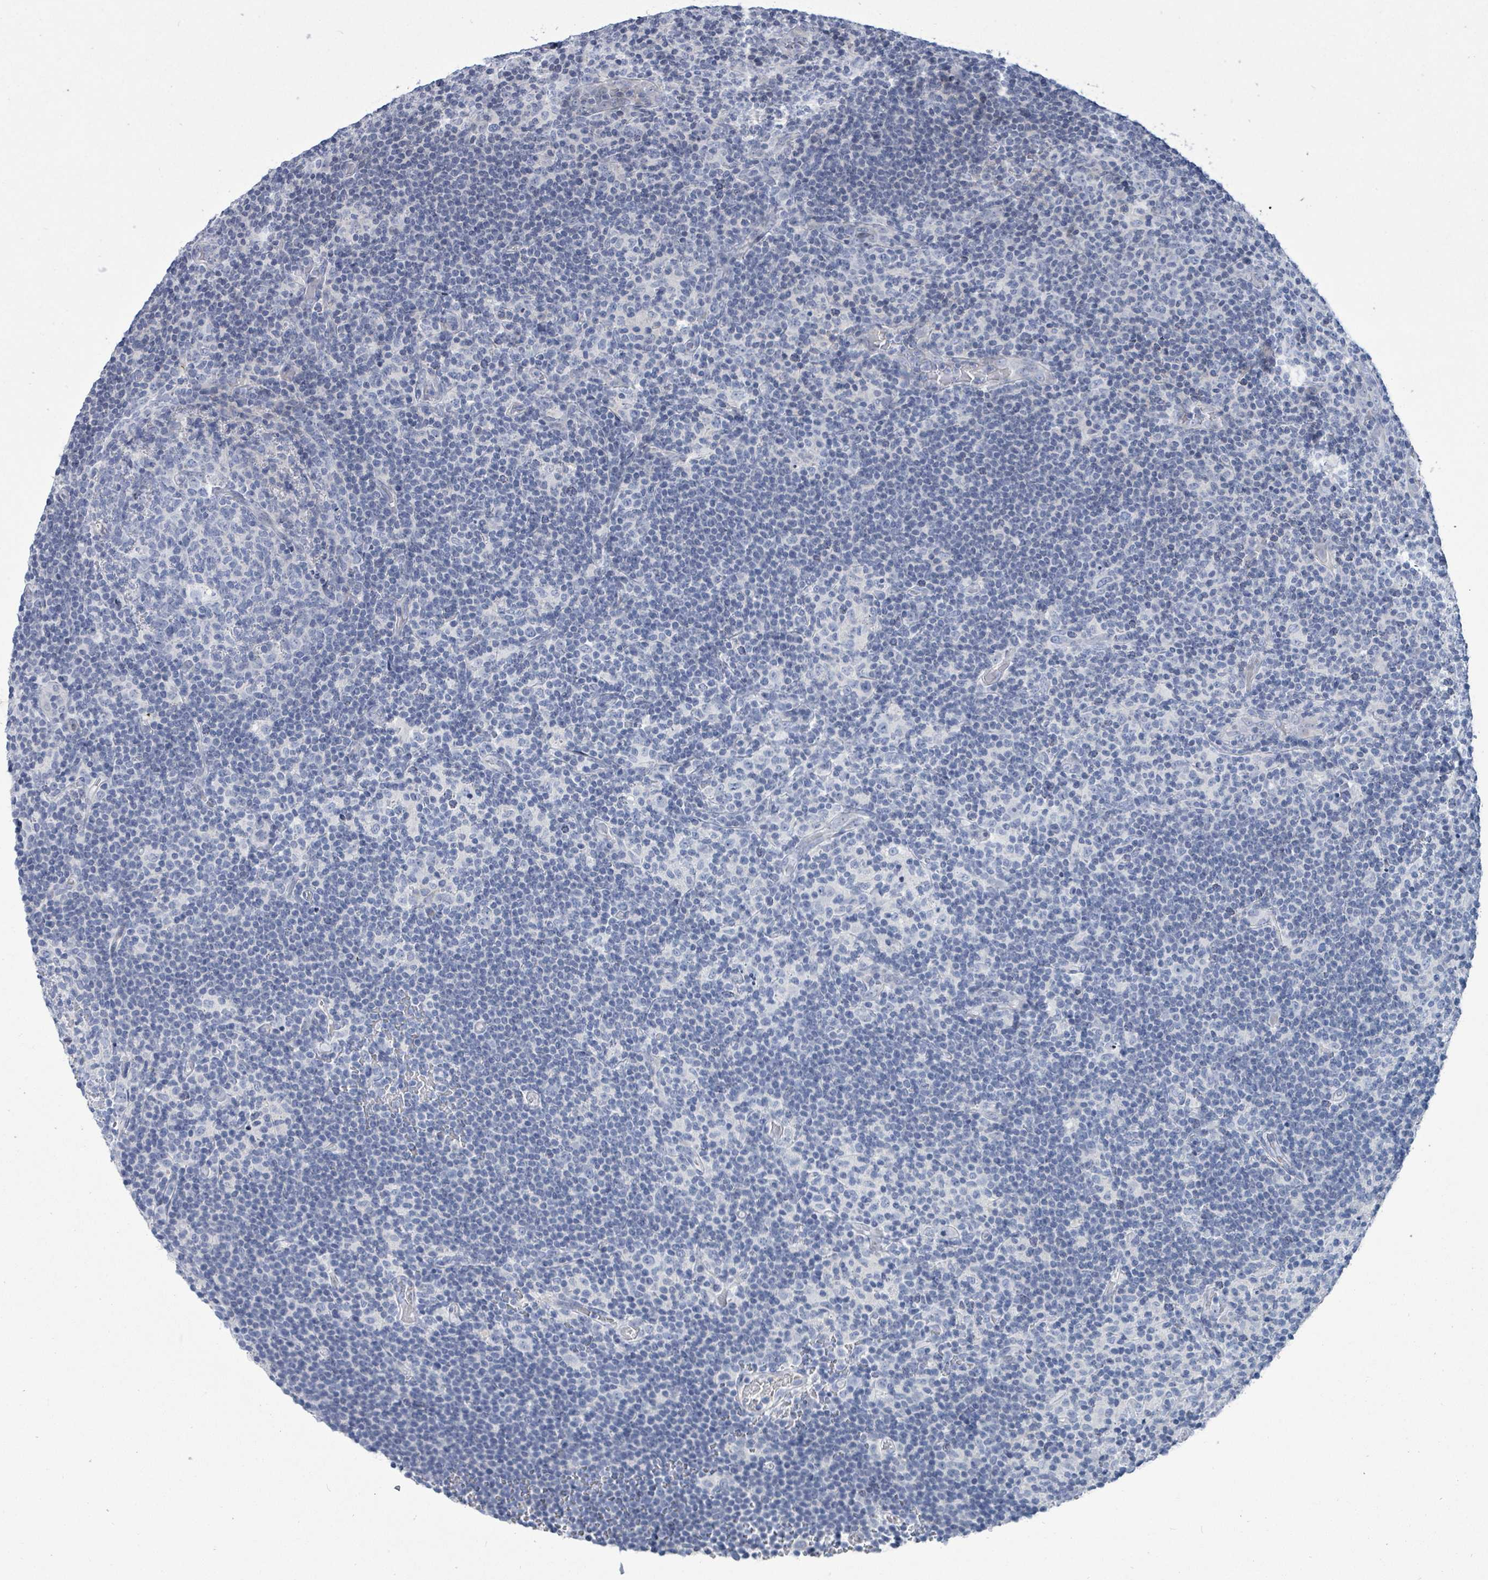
{"staining": {"intensity": "negative", "quantity": "none", "location": "none"}, "tissue": "lymphoma", "cell_type": "Tumor cells", "image_type": "cancer", "snomed": [{"axis": "morphology", "description": "Hodgkin's disease, NOS"}, {"axis": "topography", "description": "Lymph node"}], "caption": "Photomicrograph shows no significant protein staining in tumor cells of Hodgkin's disease.", "gene": "NTN3", "patient": {"sex": "female", "age": 57}}